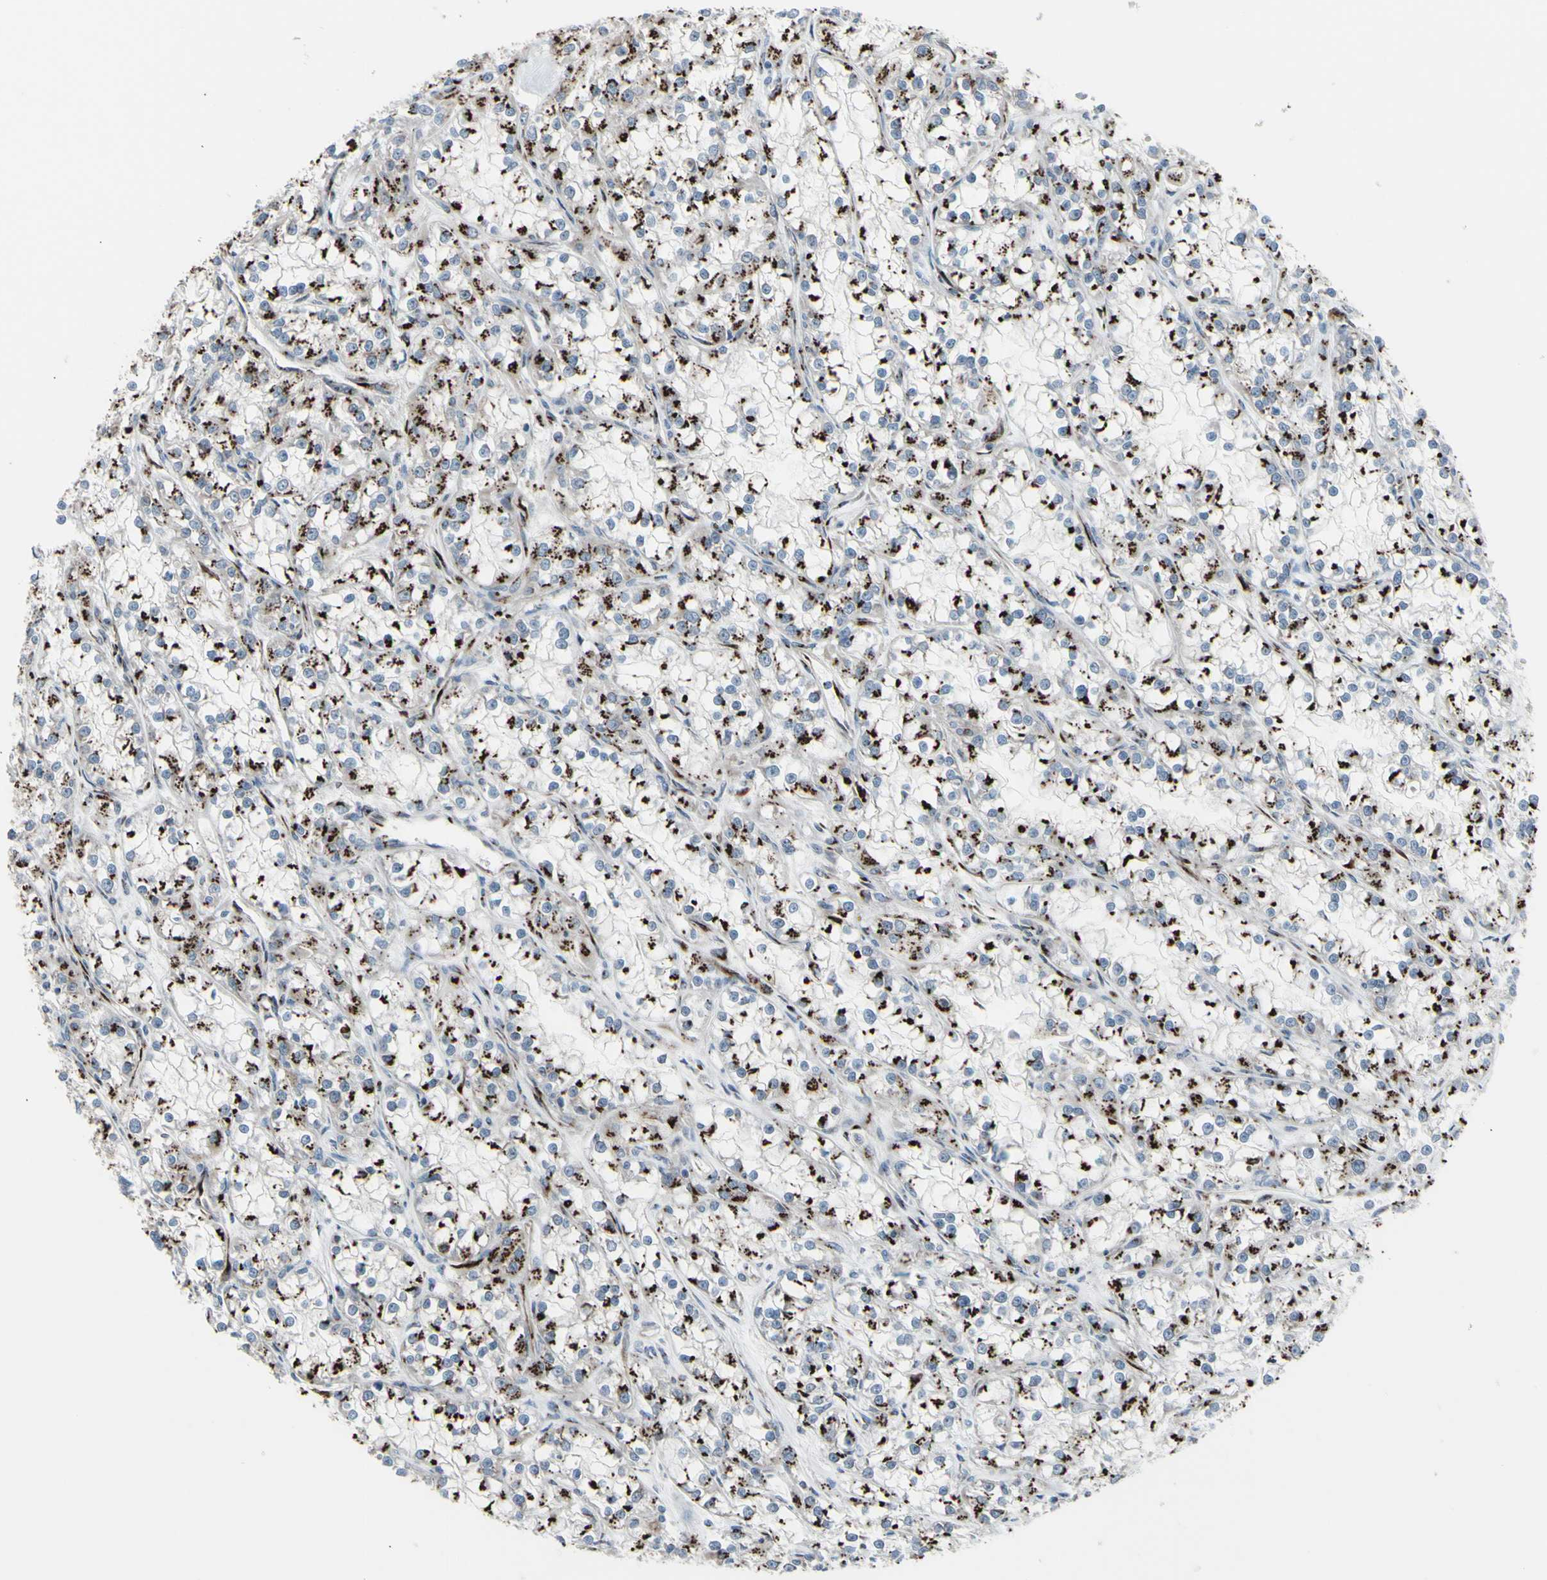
{"staining": {"intensity": "strong", "quantity": ">75%", "location": "cytoplasmic/membranous"}, "tissue": "renal cancer", "cell_type": "Tumor cells", "image_type": "cancer", "snomed": [{"axis": "morphology", "description": "Adenocarcinoma, NOS"}, {"axis": "topography", "description": "Kidney"}], "caption": "Renal cancer (adenocarcinoma) tissue demonstrates strong cytoplasmic/membranous positivity in about >75% of tumor cells, visualized by immunohistochemistry.", "gene": "GLG1", "patient": {"sex": "female", "age": 52}}